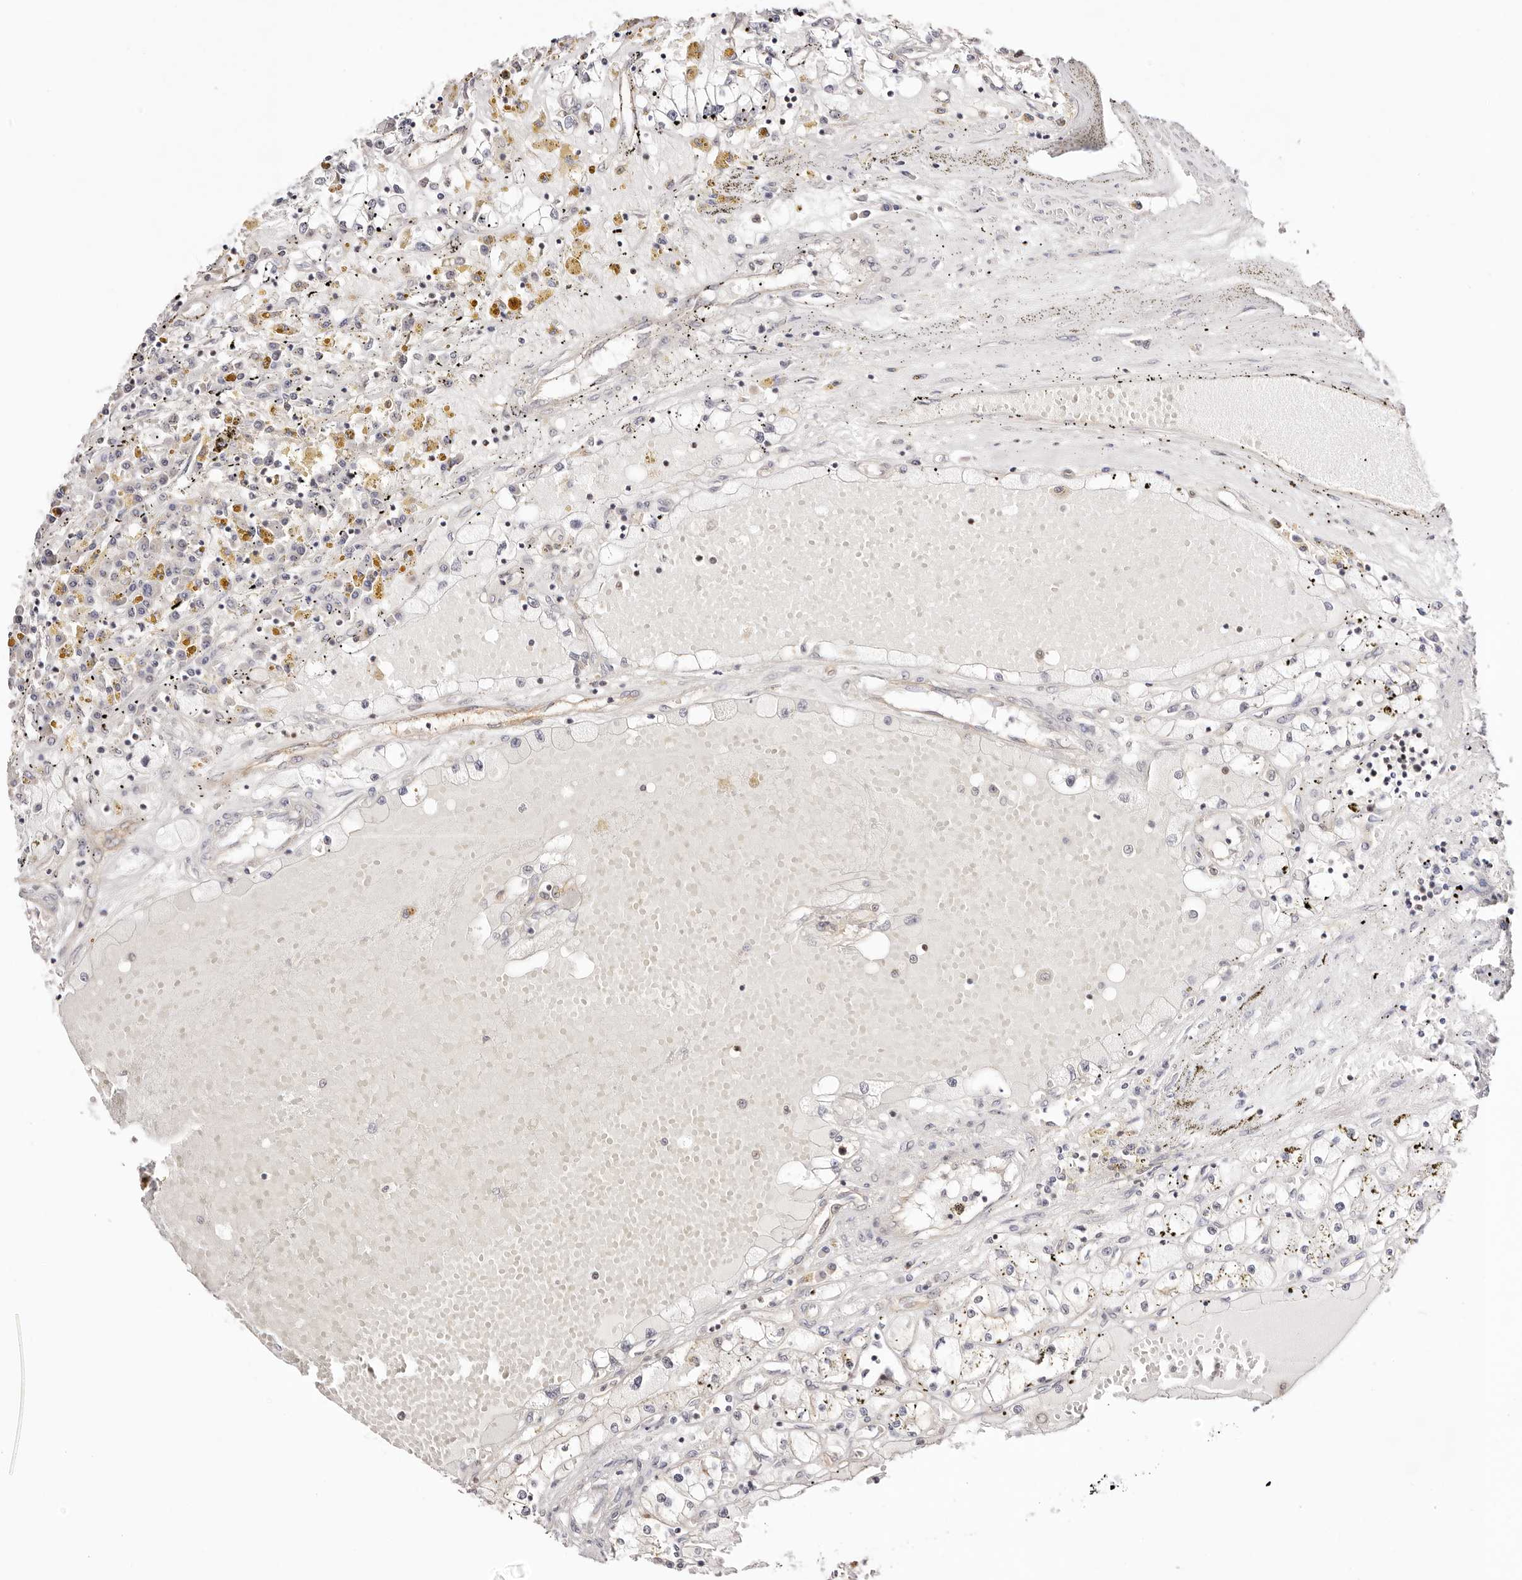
{"staining": {"intensity": "negative", "quantity": "none", "location": "none"}, "tissue": "renal cancer", "cell_type": "Tumor cells", "image_type": "cancer", "snomed": [{"axis": "morphology", "description": "Adenocarcinoma, NOS"}, {"axis": "topography", "description": "Kidney"}], "caption": "High magnification brightfield microscopy of renal adenocarcinoma stained with DAB (3,3'-diaminobenzidine) (brown) and counterstained with hematoxylin (blue): tumor cells show no significant expression.", "gene": "STAT5A", "patient": {"sex": "male", "age": 56}}